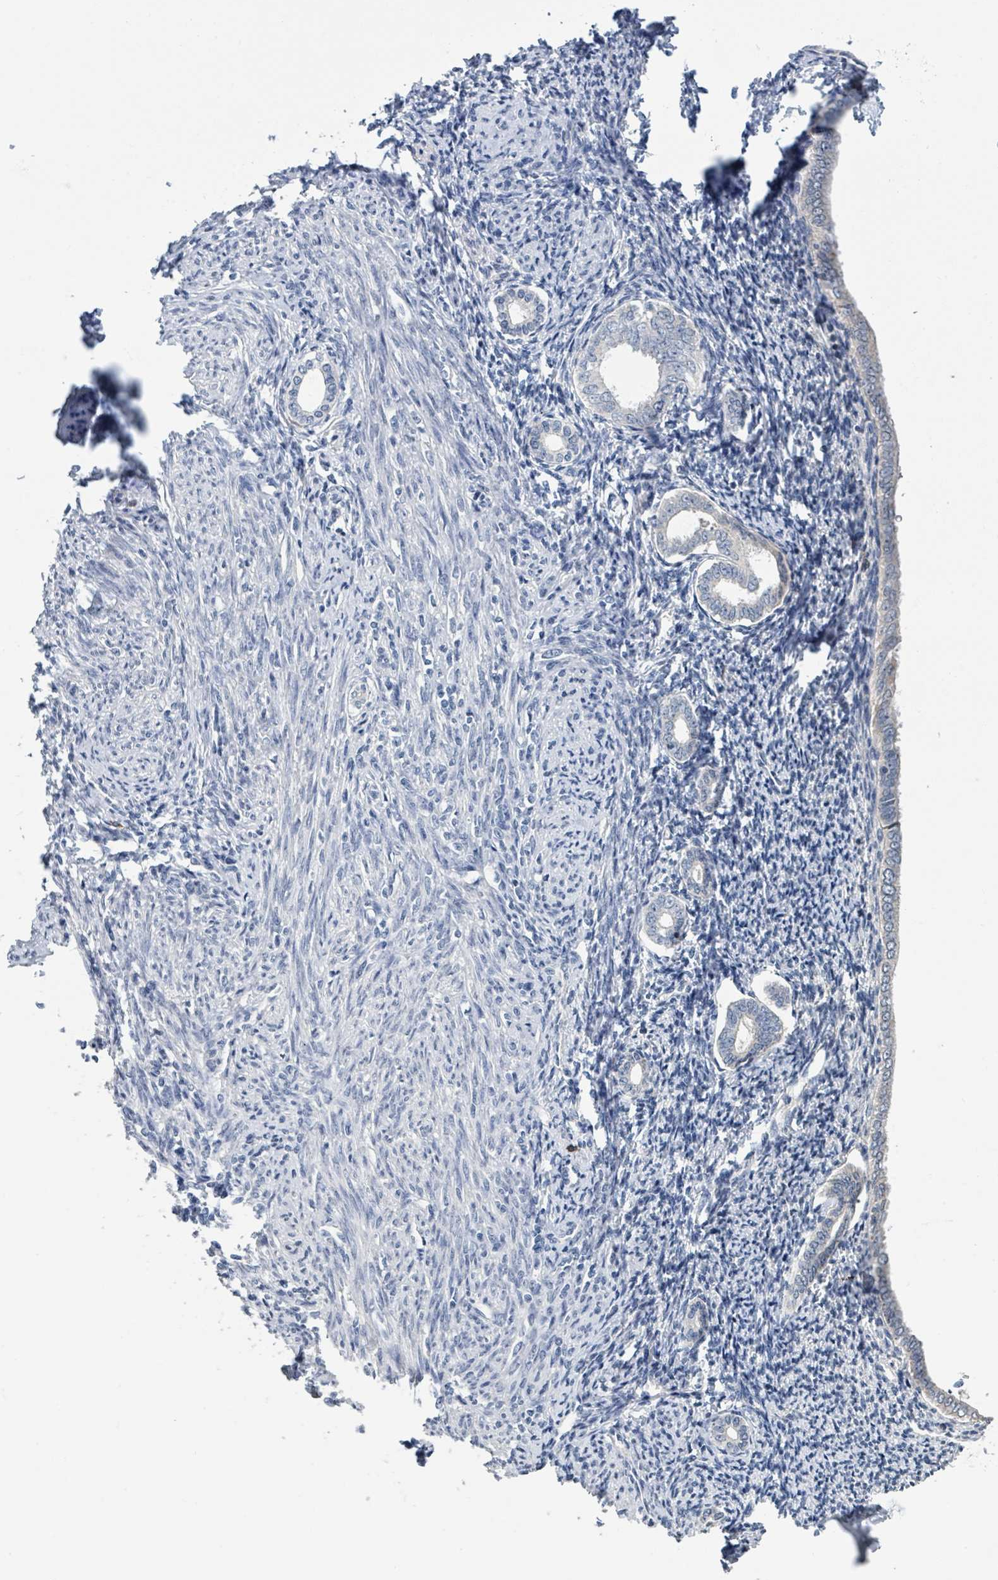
{"staining": {"intensity": "negative", "quantity": "none", "location": "none"}, "tissue": "endometrium", "cell_type": "Cells in endometrial stroma", "image_type": "normal", "snomed": [{"axis": "morphology", "description": "Normal tissue, NOS"}, {"axis": "topography", "description": "Endometrium"}], "caption": "Cells in endometrial stroma show no significant staining in normal endometrium. (DAB IHC, high magnification).", "gene": "ANKRD55", "patient": {"sex": "female", "age": 63}}